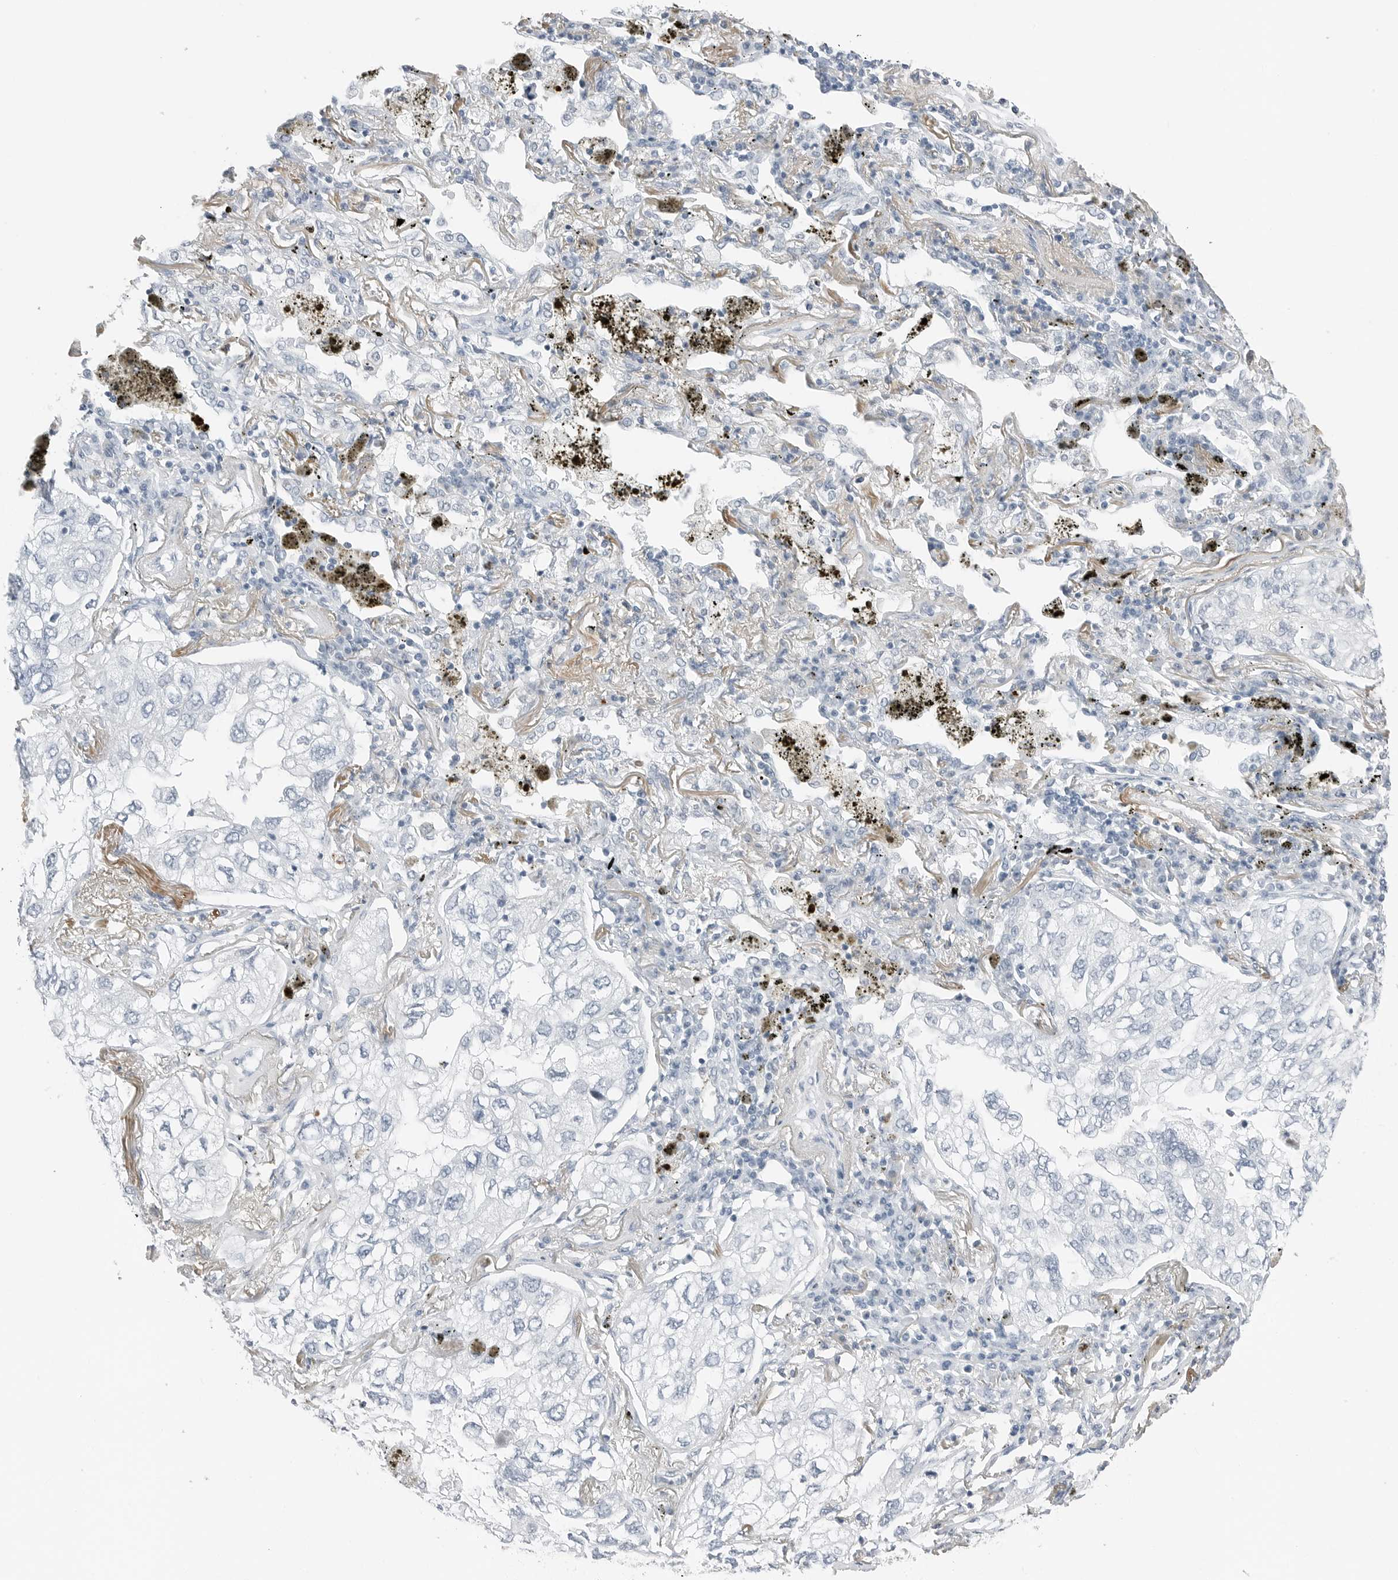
{"staining": {"intensity": "negative", "quantity": "none", "location": "none"}, "tissue": "lung cancer", "cell_type": "Tumor cells", "image_type": "cancer", "snomed": [{"axis": "morphology", "description": "Adenocarcinoma, NOS"}, {"axis": "topography", "description": "Lung"}], "caption": "Human lung cancer (adenocarcinoma) stained for a protein using IHC shows no staining in tumor cells.", "gene": "SLPI", "patient": {"sex": "male", "age": 65}}